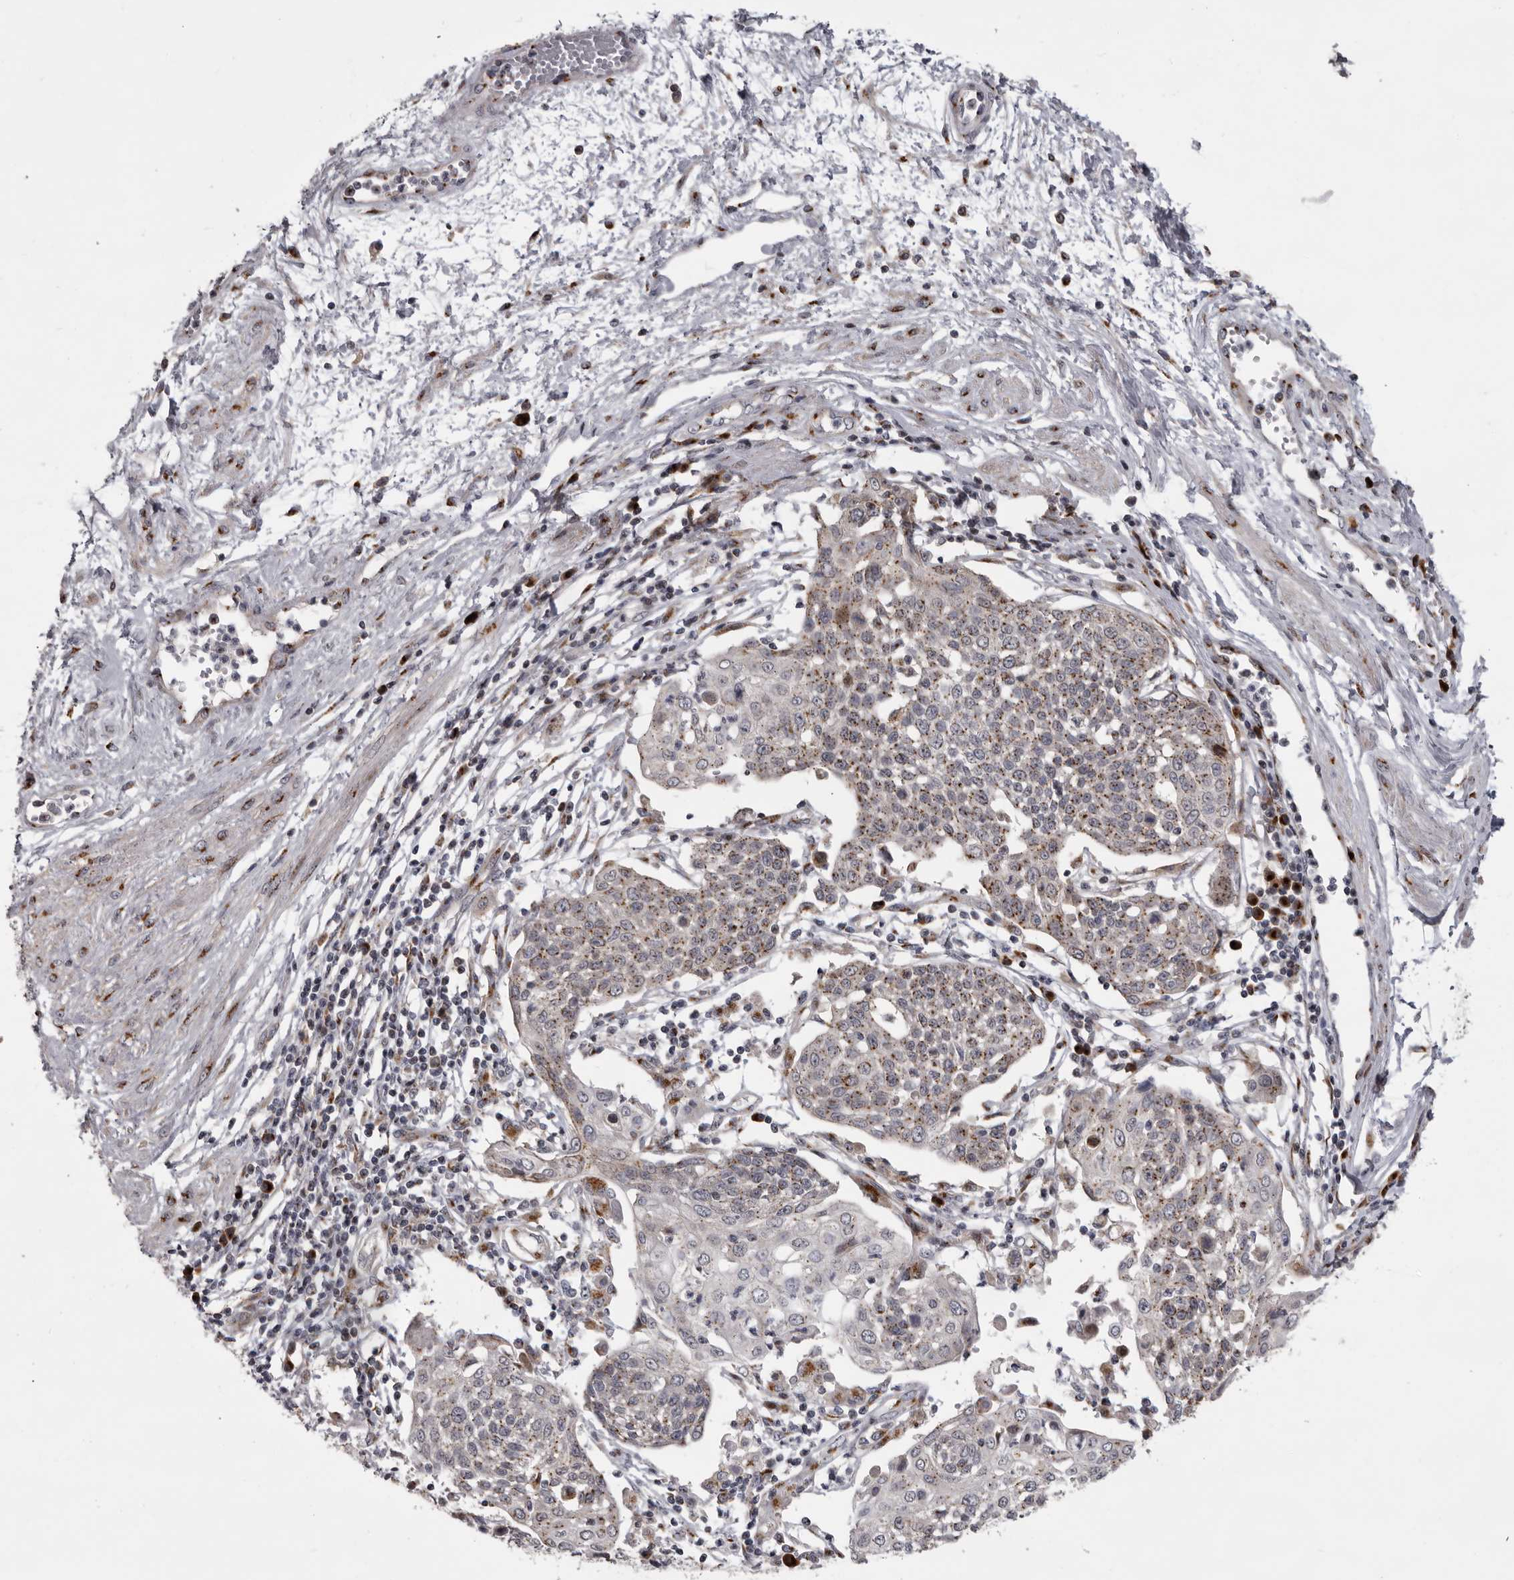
{"staining": {"intensity": "moderate", "quantity": ">75%", "location": "cytoplasmic/membranous"}, "tissue": "cervical cancer", "cell_type": "Tumor cells", "image_type": "cancer", "snomed": [{"axis": "morphology", "description": "Squamous cell carcinoma, NOS"}, {"axis": "topography", "description": "Cervix"}], "caption": "Cervical cancer stained with immunohistochemistry (IHC) demonstrates moderate cytoplasmic/membranous positivity in approximately >75% of tumor cells.", "gene": "WDR47", "patient": {"sex": "female", "age": 34}}